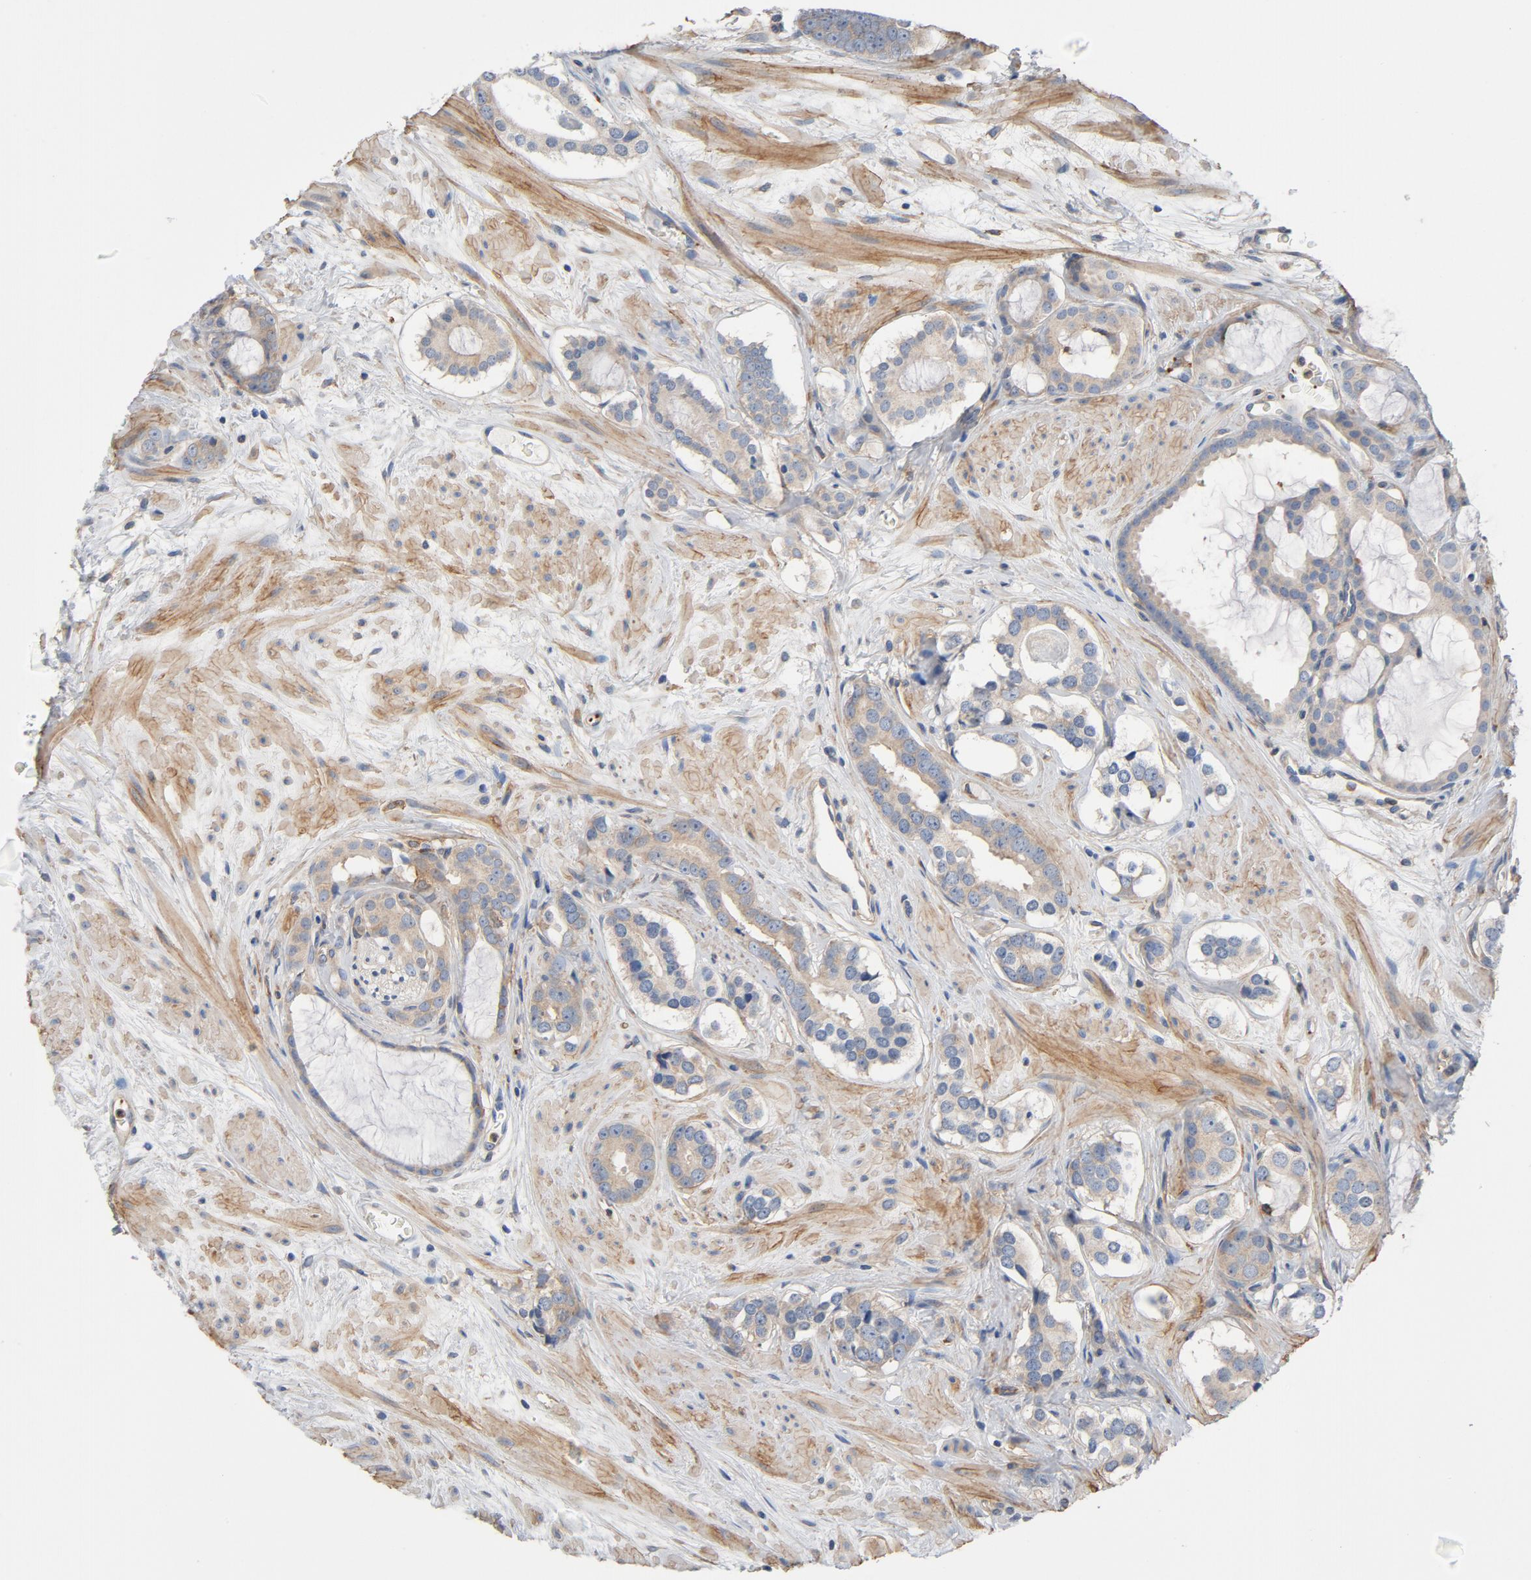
{"staining": {"intensity": "weak", "quantity": "25%-75%", "location": "cytoplasmic/membranous"}, "tissue": "prostate cancer", "cell_type": "Tumor cells", "image_type": "cancer", "snomed": [{"axis": "morphology", "description": "Adenocarcinoma, Low grade"}, {"axis": "topography", "description": "Prostate"}], "caption": "Tumor cells show weak cytoplasmic/membranous expression in about 25%-75% of cells in prostate cancer (low-grade adenocarcinoma).", "gene": "ILK", "patient": {"sex": "male", "age": 57}}